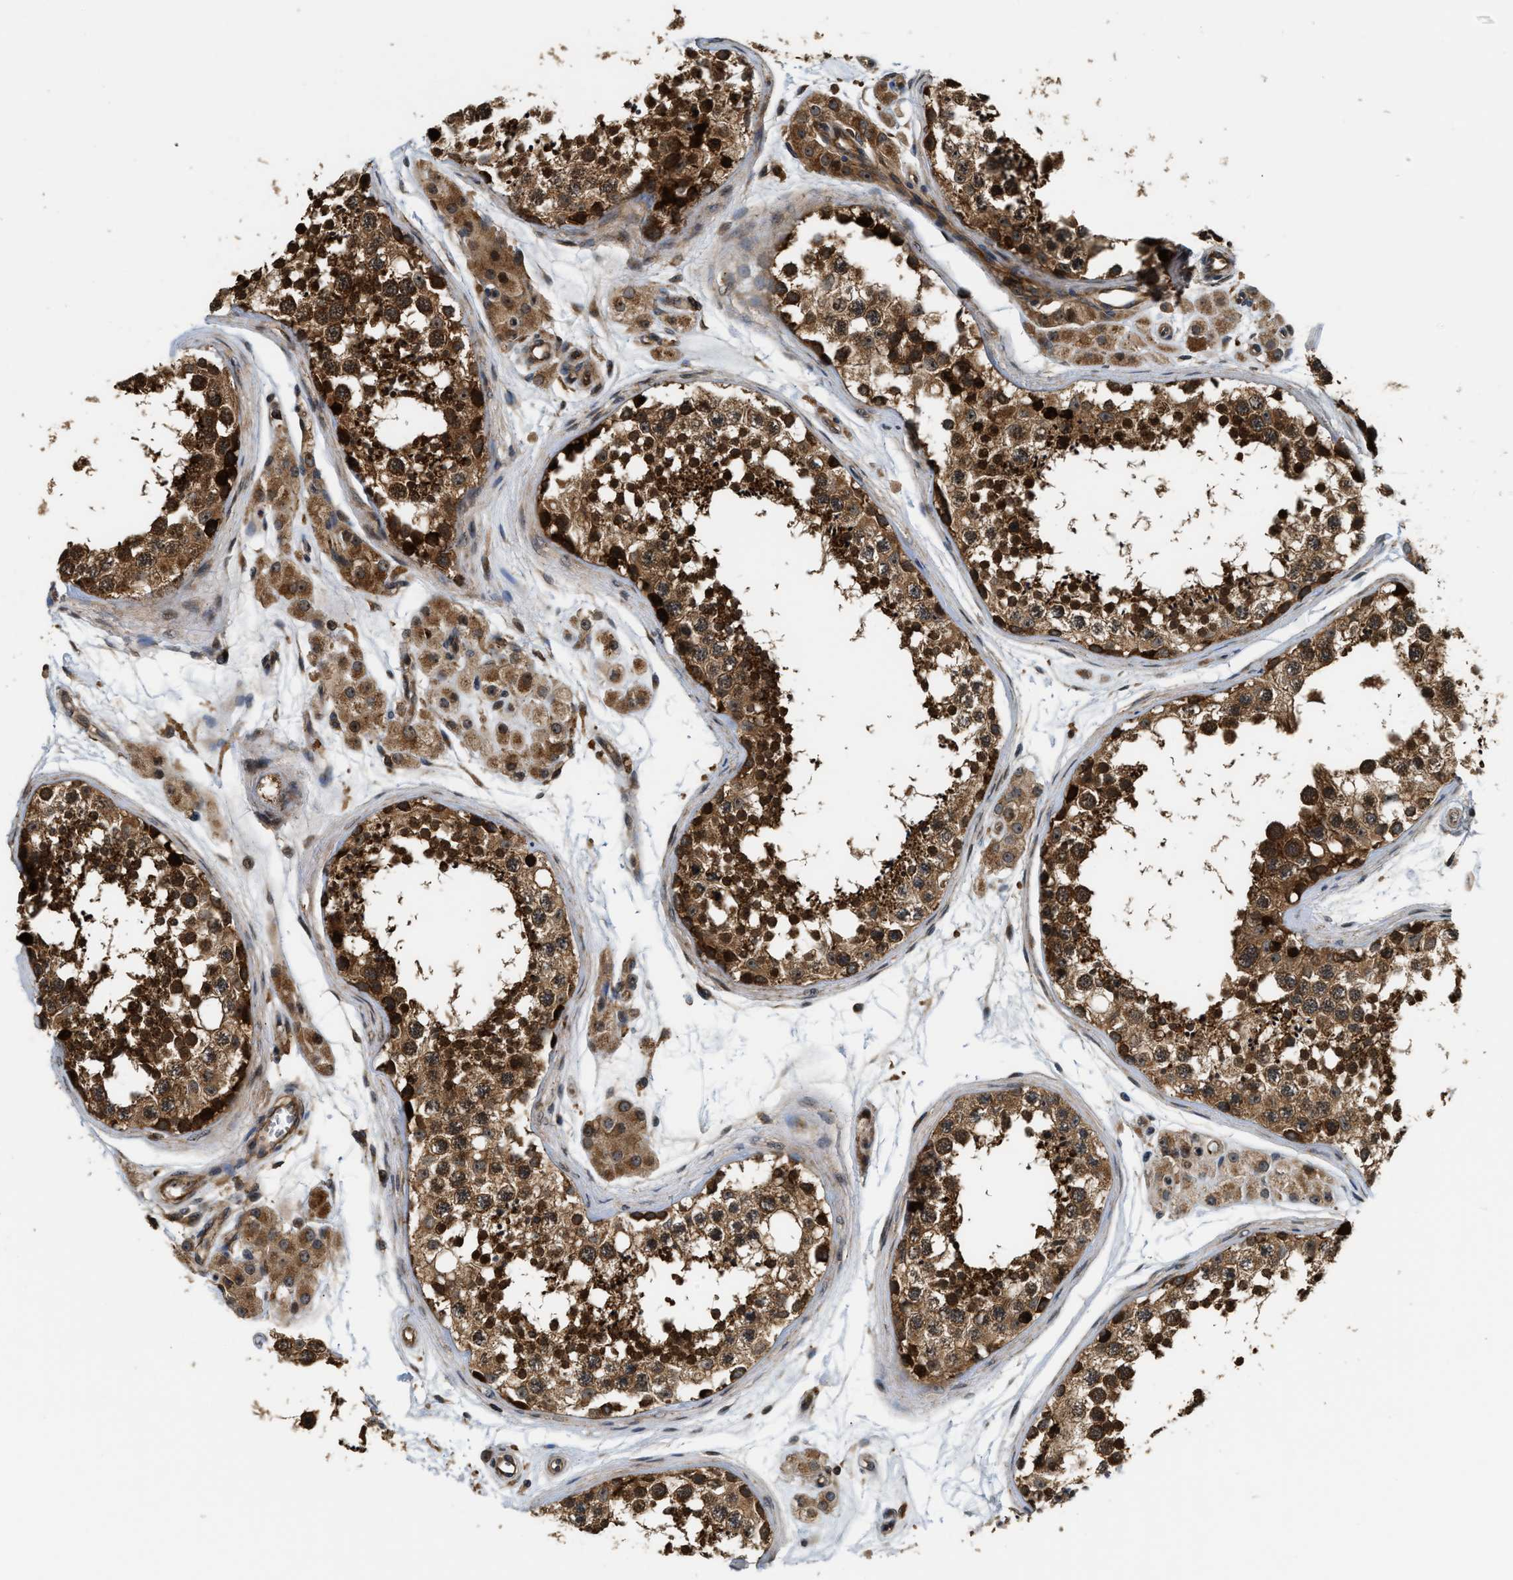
{"staining": {"intensity": "strong", "quantity": ">75%", "location": "cytoplasmic/membranous"}, "tissue": "testis", "cell_type": "Cells in seminiferous ducts", "image_type": "normal", "snomed": [{"axis": "morphology", "description": "Normal tissue, NOS"}, {"axis": "topography", "description": "Testis"}], "caption": "Unremarkable testis reveals strong cytoplasmic/membranous staining in approximately >75% of cells in seminiferous ducts, visualized by immunohistochemistry.", "gene": "SNX5", "patient": {"sex": "male", "age": 56}}